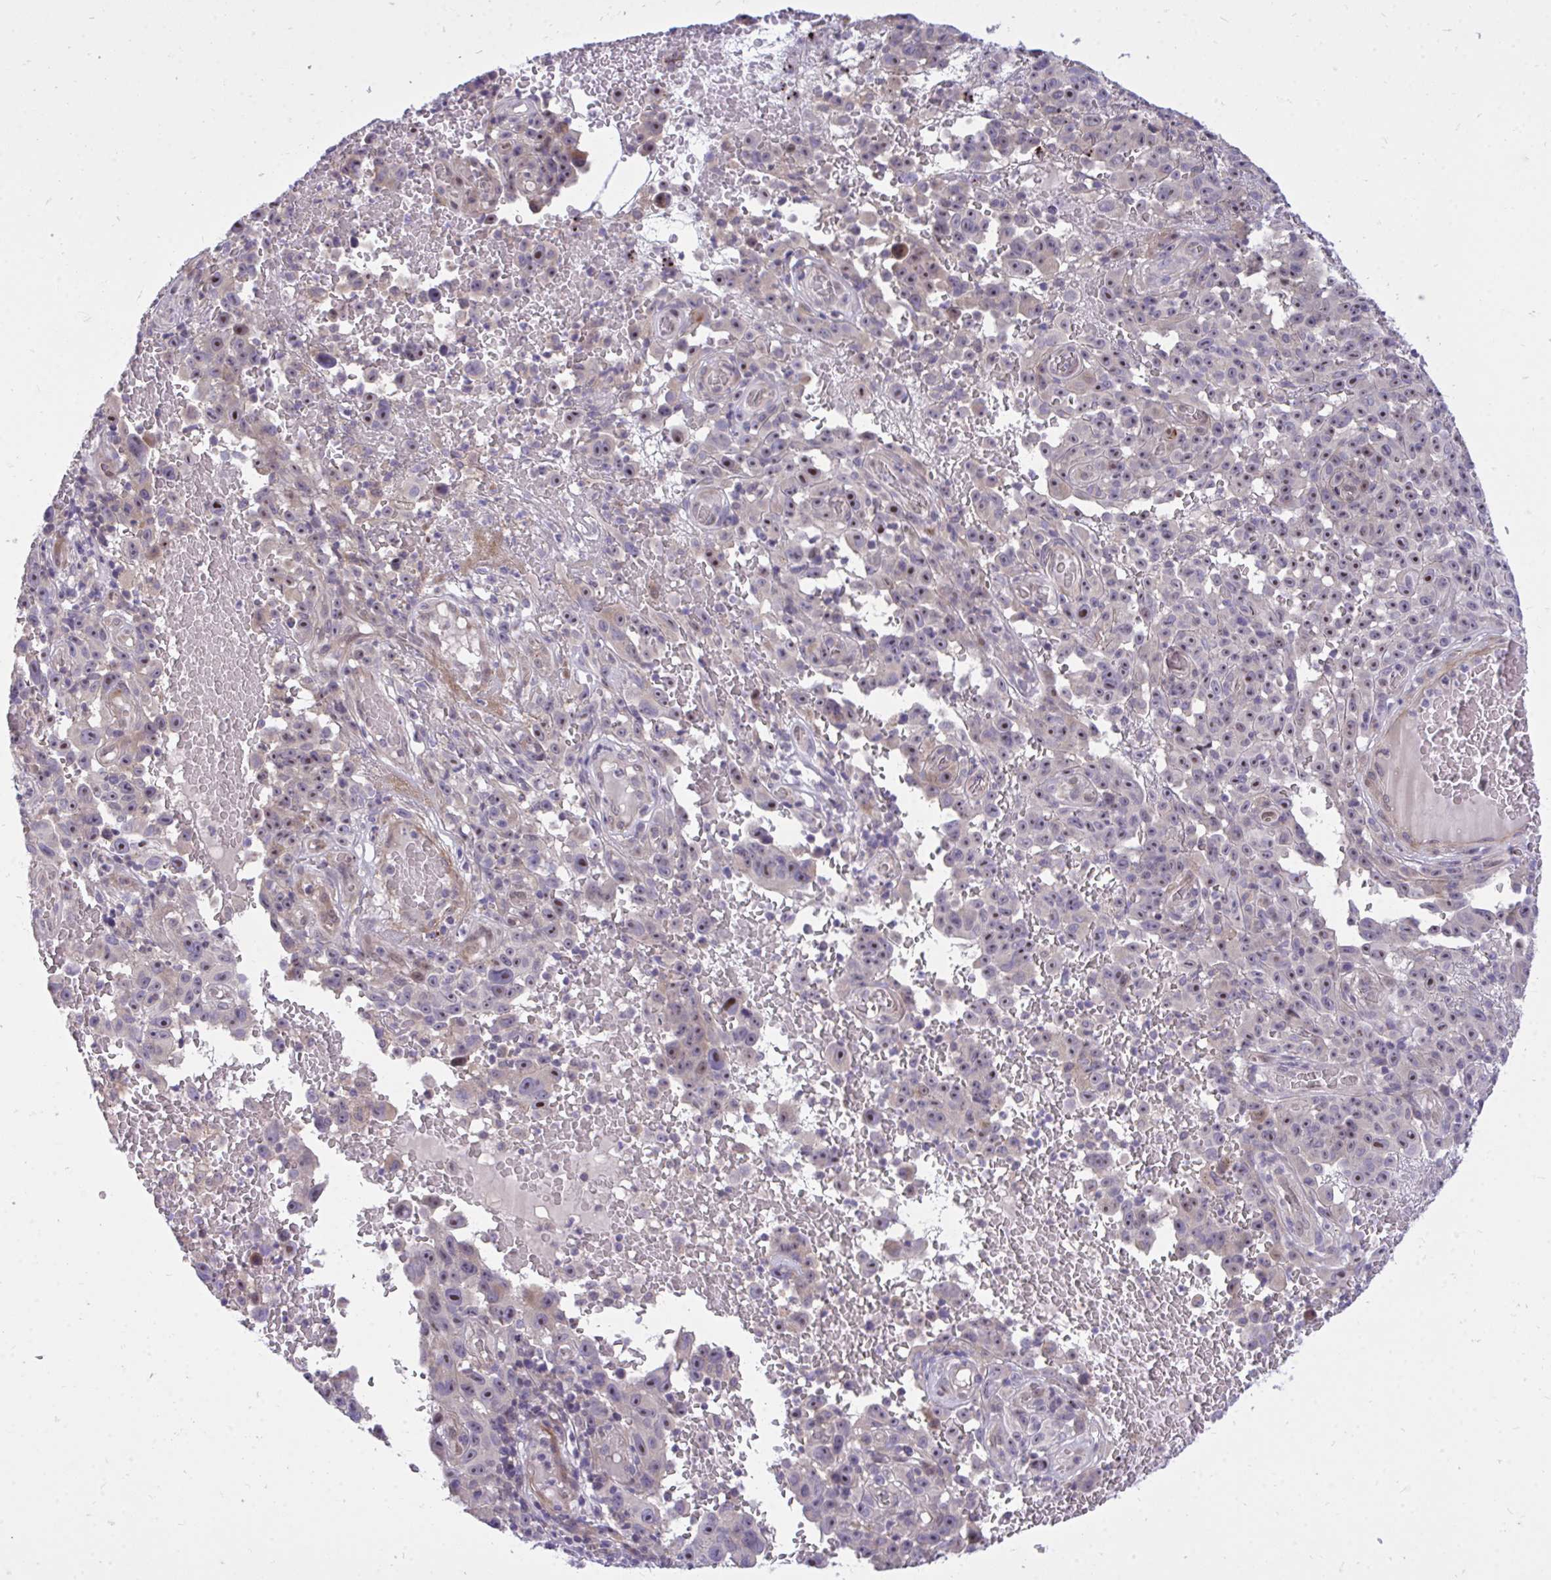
{"staining": {"intensity": "strong", "quantity": "25%-75%", "location": "nuclear"}, "tissue": "melanoma", "cell_type": "Tumor cells", "image_type": "cancer", "snomed": [{"axis": "morphology", "description": "Malignant melanoma, NOS"}, {"axis": "topography", "description": "Skin"}], "caption": "Human melanoma stained with a protein marker shows strong staining in tumor cells.", "gene": "HMBOX1", "patient": {"sex": "female", "age": 82}}